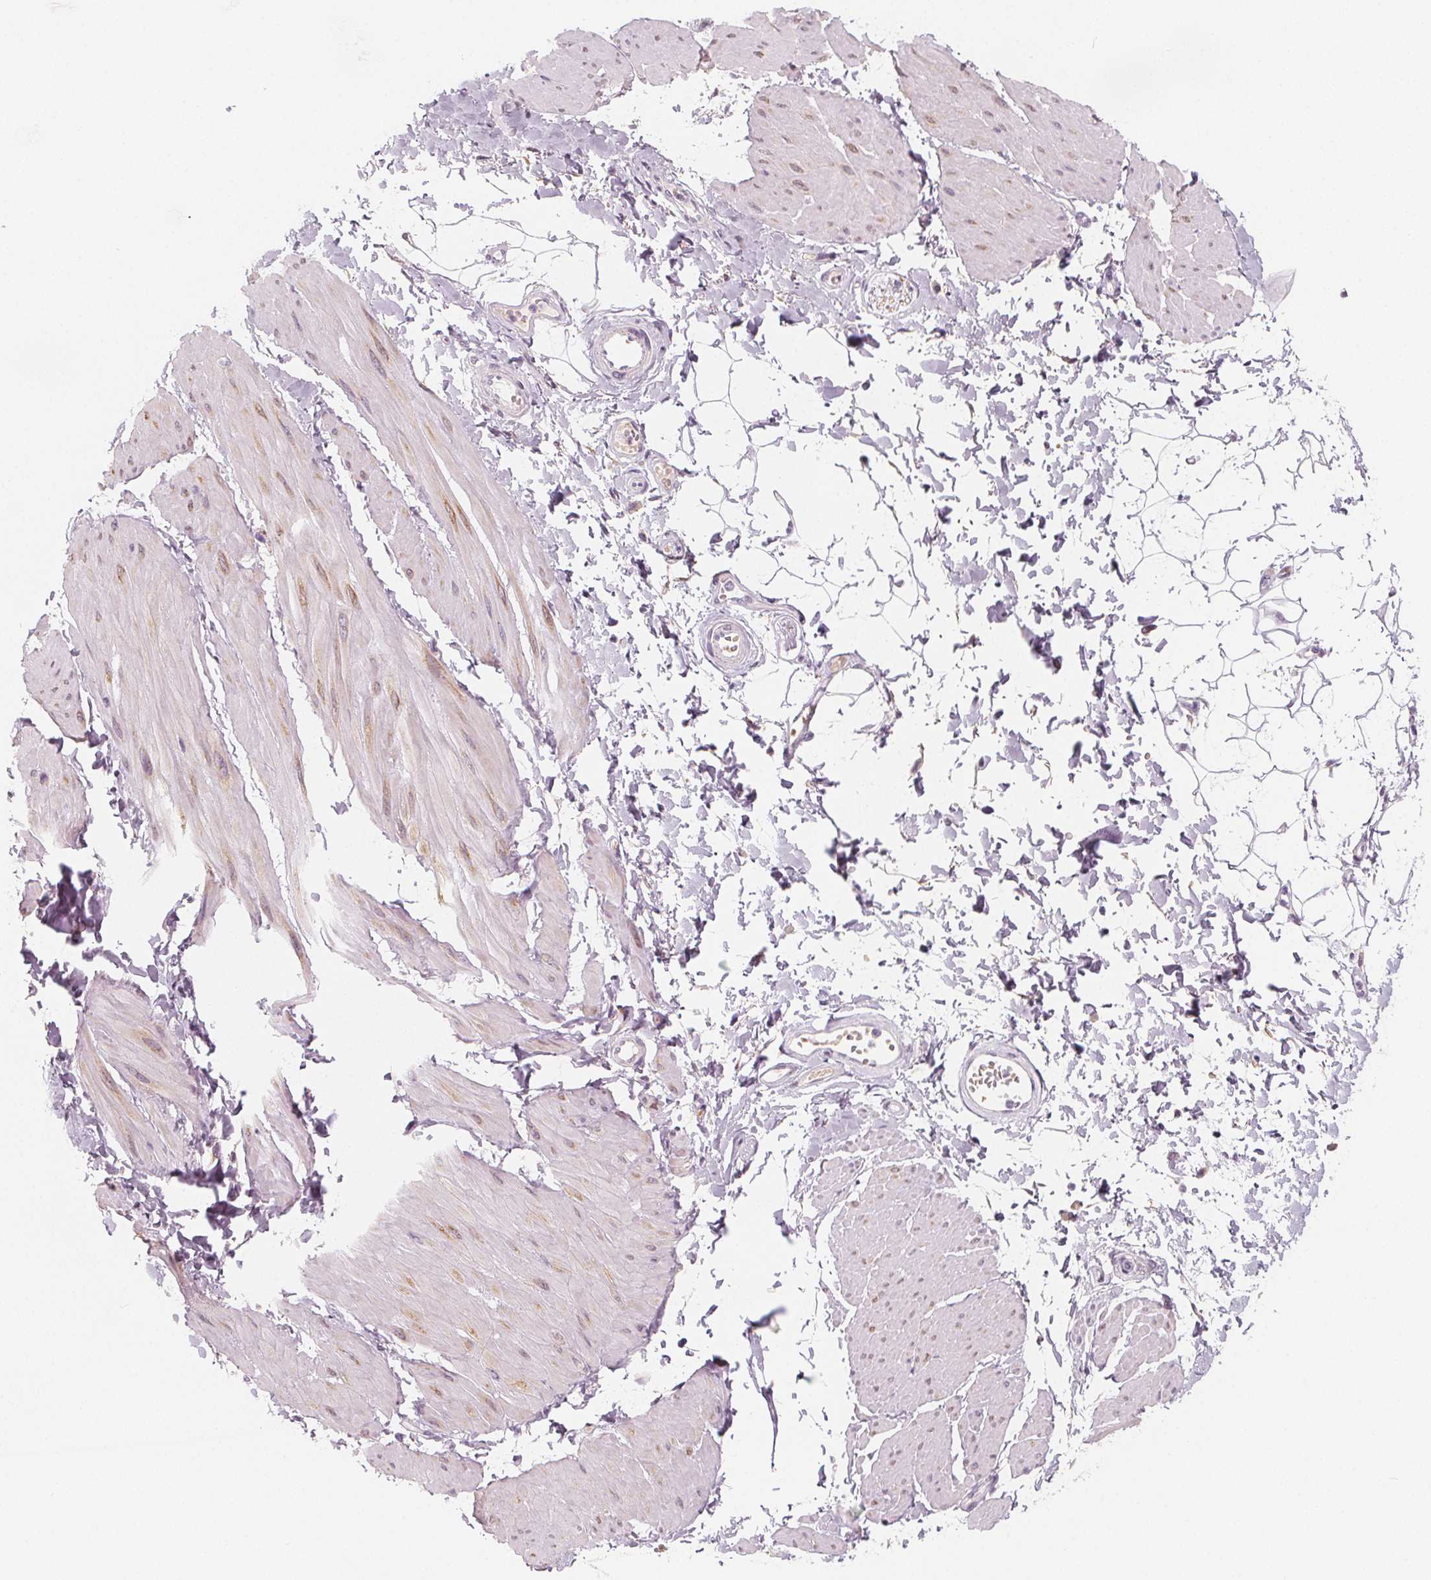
{"staining": {"intensity": "negative", "quantity": "none", "location": "none"}, "tissue": "adipose tissue", "cell_type": "Adipocytes", "image_type": "normal", "snomed": [{"axis": "morphology", "description": "Normal tissue, NOS"}, {"axis": "topography", "description": "Smooth muscle"}, {"axis": "topography", "description": "Peripheral nerve tissue"}], "caption": "Immunohistochemistry (IHC) of benign human adipose tissue shows no expression in adipocytes.", "gene": "MAP1A", "patient": {"sex": "male", "age": 58}}